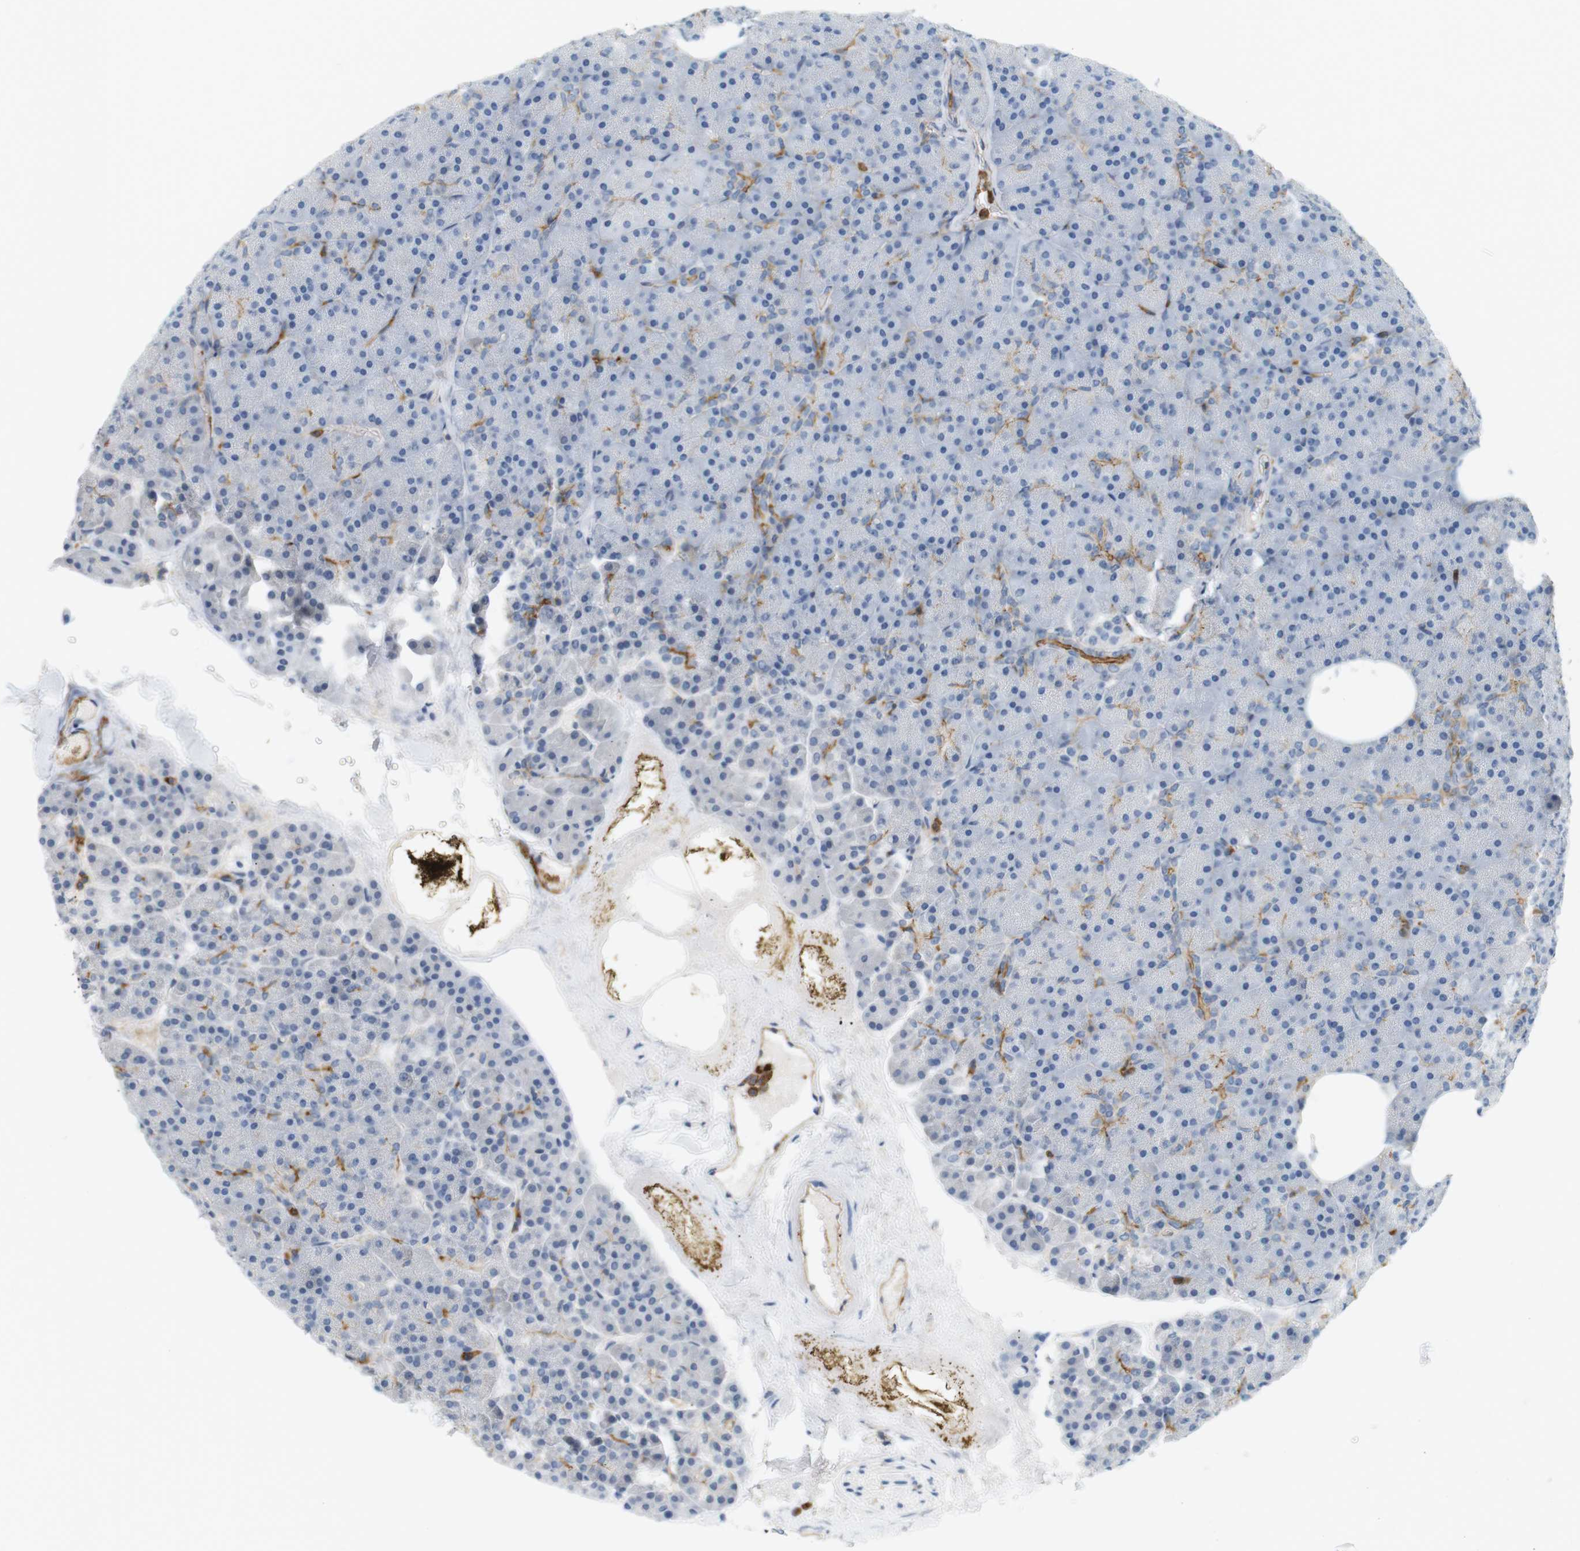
{"staining": {"intensity": "moderate", "quantity": "<25%", "location": "cytoplasmic/membranous"}, "tissue": "pancreas", "cell_type": "Exocrine glandular cells", "image_type": "normal", "snomed": [{"axis": "morphology", "description": "Normal tissue, NOS"}, {"axis": "topography", "description": "Pancreas"}], "caption": "Immunohistochemical staining of benign human pancreas displays <25% levels of moderate cytoplasmic/membranous protein positivity in about <25% of exocrine glandular cells.", "gene": "SIRPA", "patient": {"sex": "female", "age": 35}}